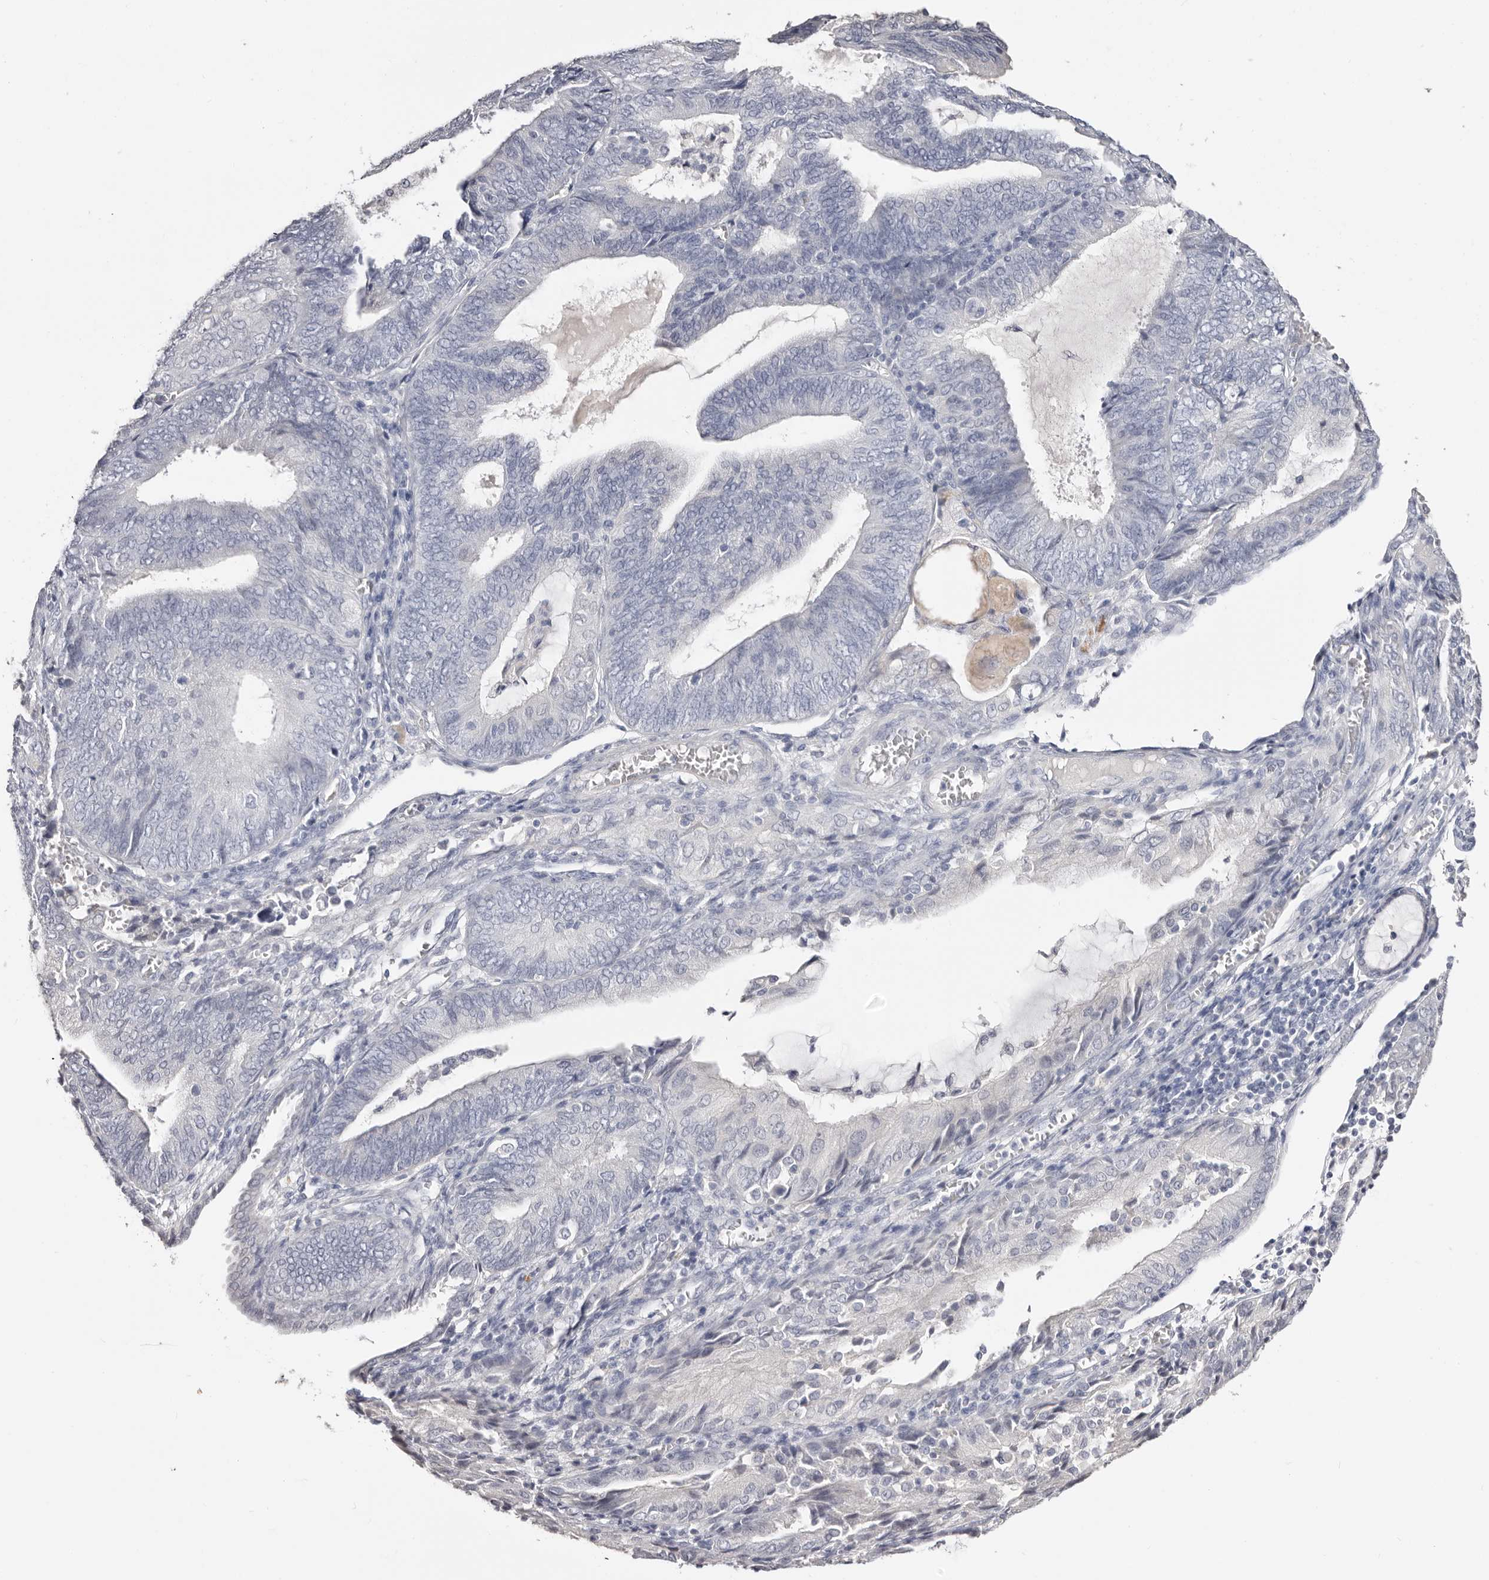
{"staining": {"intensity": "negative", "quantity": "none", "location": "none"}, "tissue": "endometrial cancer", "cell_type": "Tumor cells", "image_type": "cancer", "snomed": [{"axis": "morphology", "description": "Adenocarcinoma, NOS"}, {"axis": "topography", "description": "Endometrium"}], "caption": "Human adenocarcinoma (endometrial) stained for a protein using immunohistochemistry (IHC) exhibits no staining in tumor cells.", "gene": "AKNAD1", "patient": {"sex": "female", "age": 81}}